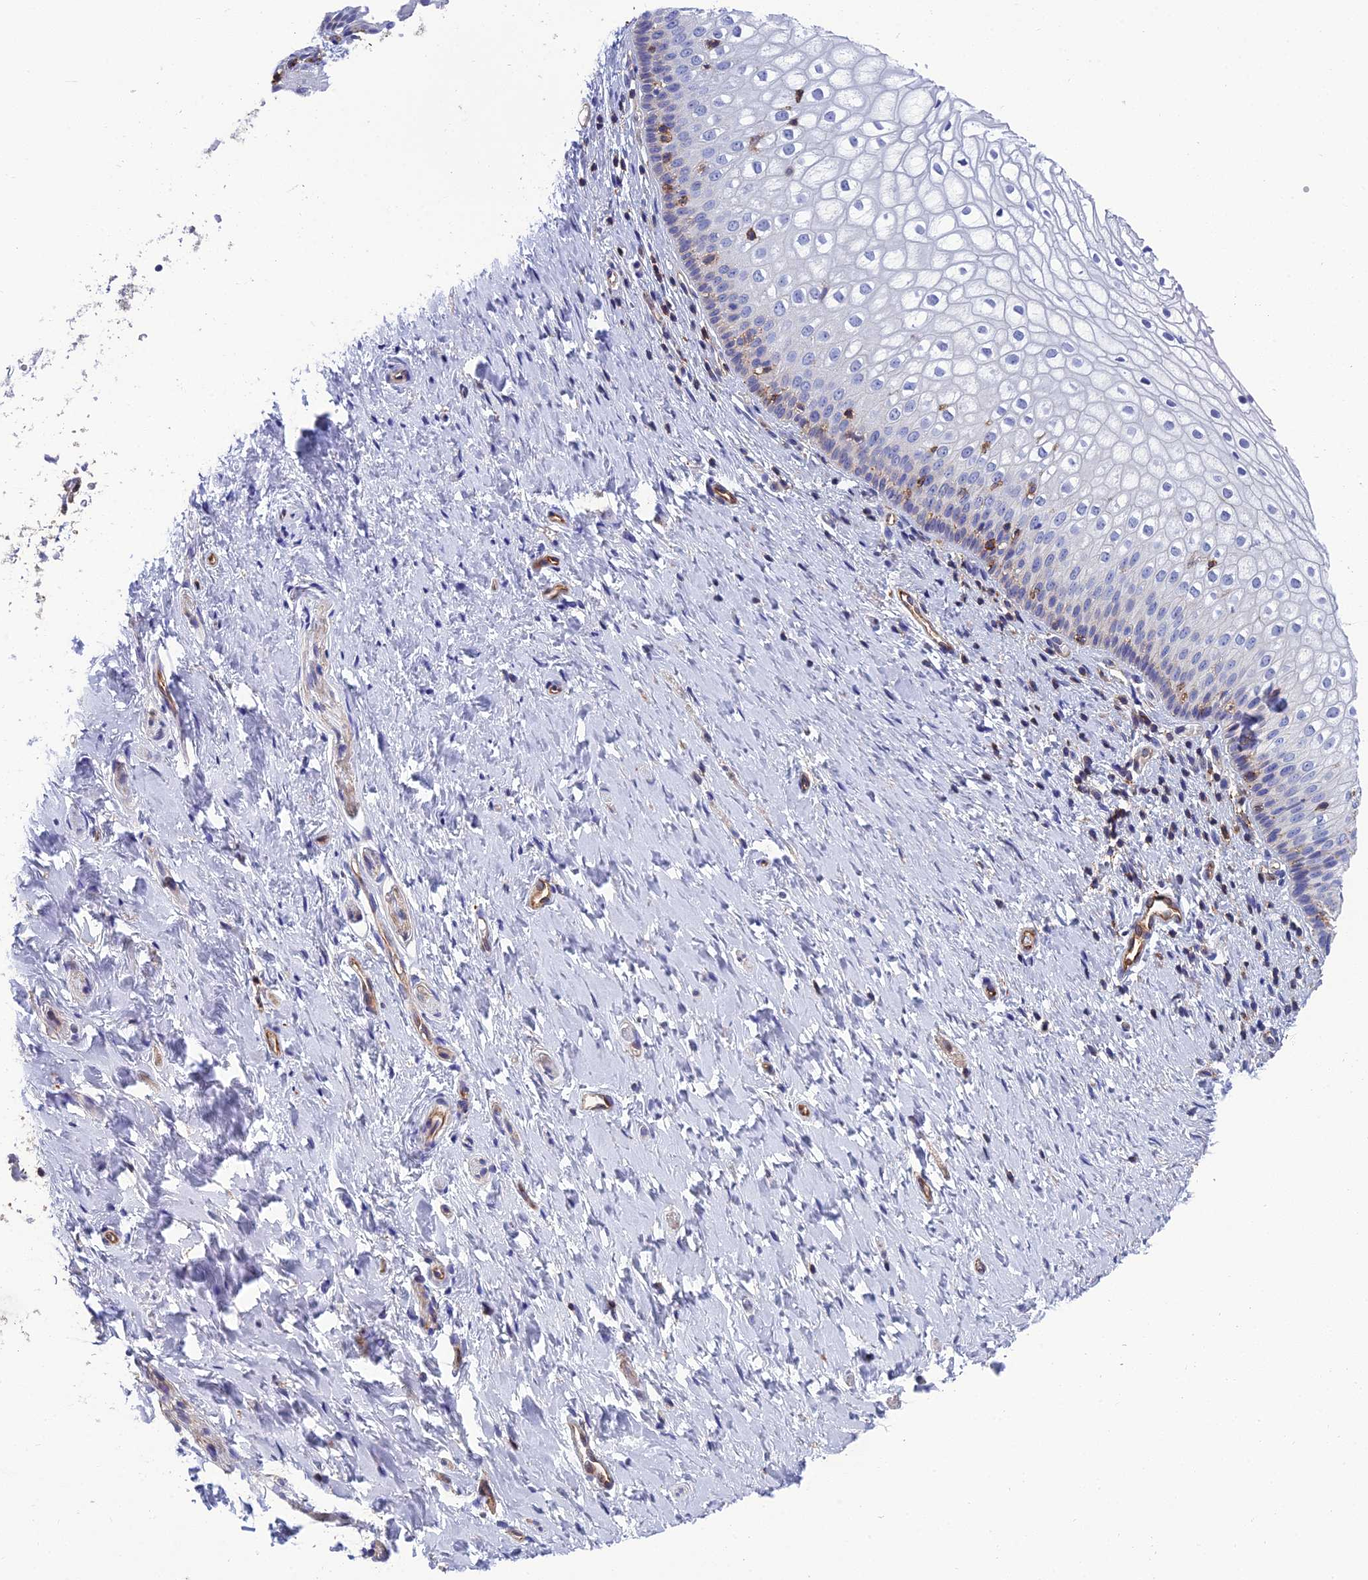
{"staining": {"intensity": "negative", "quantity": "none", "location": "none"}, "tissue": "vagina", "cell_type": "Squamous epithelial cells", "image_type": "normal", "snomed": [{"axis": "morphology", "description": "Normal tissue, NOS"}, {"axis": "topography", "description": "Vagina"}], "caption": "Immunohistochemical staining of unremarkable vagina exhibits no significant expression in squamous epithelial cells. The staining is performed using DAB (3,3'-diaminobenzidine) brown chromogen with nuclei counter-stained in using hematoxylin.", "gene": "PPP1R18", "patient": {"sex": "female", "age": 60}}